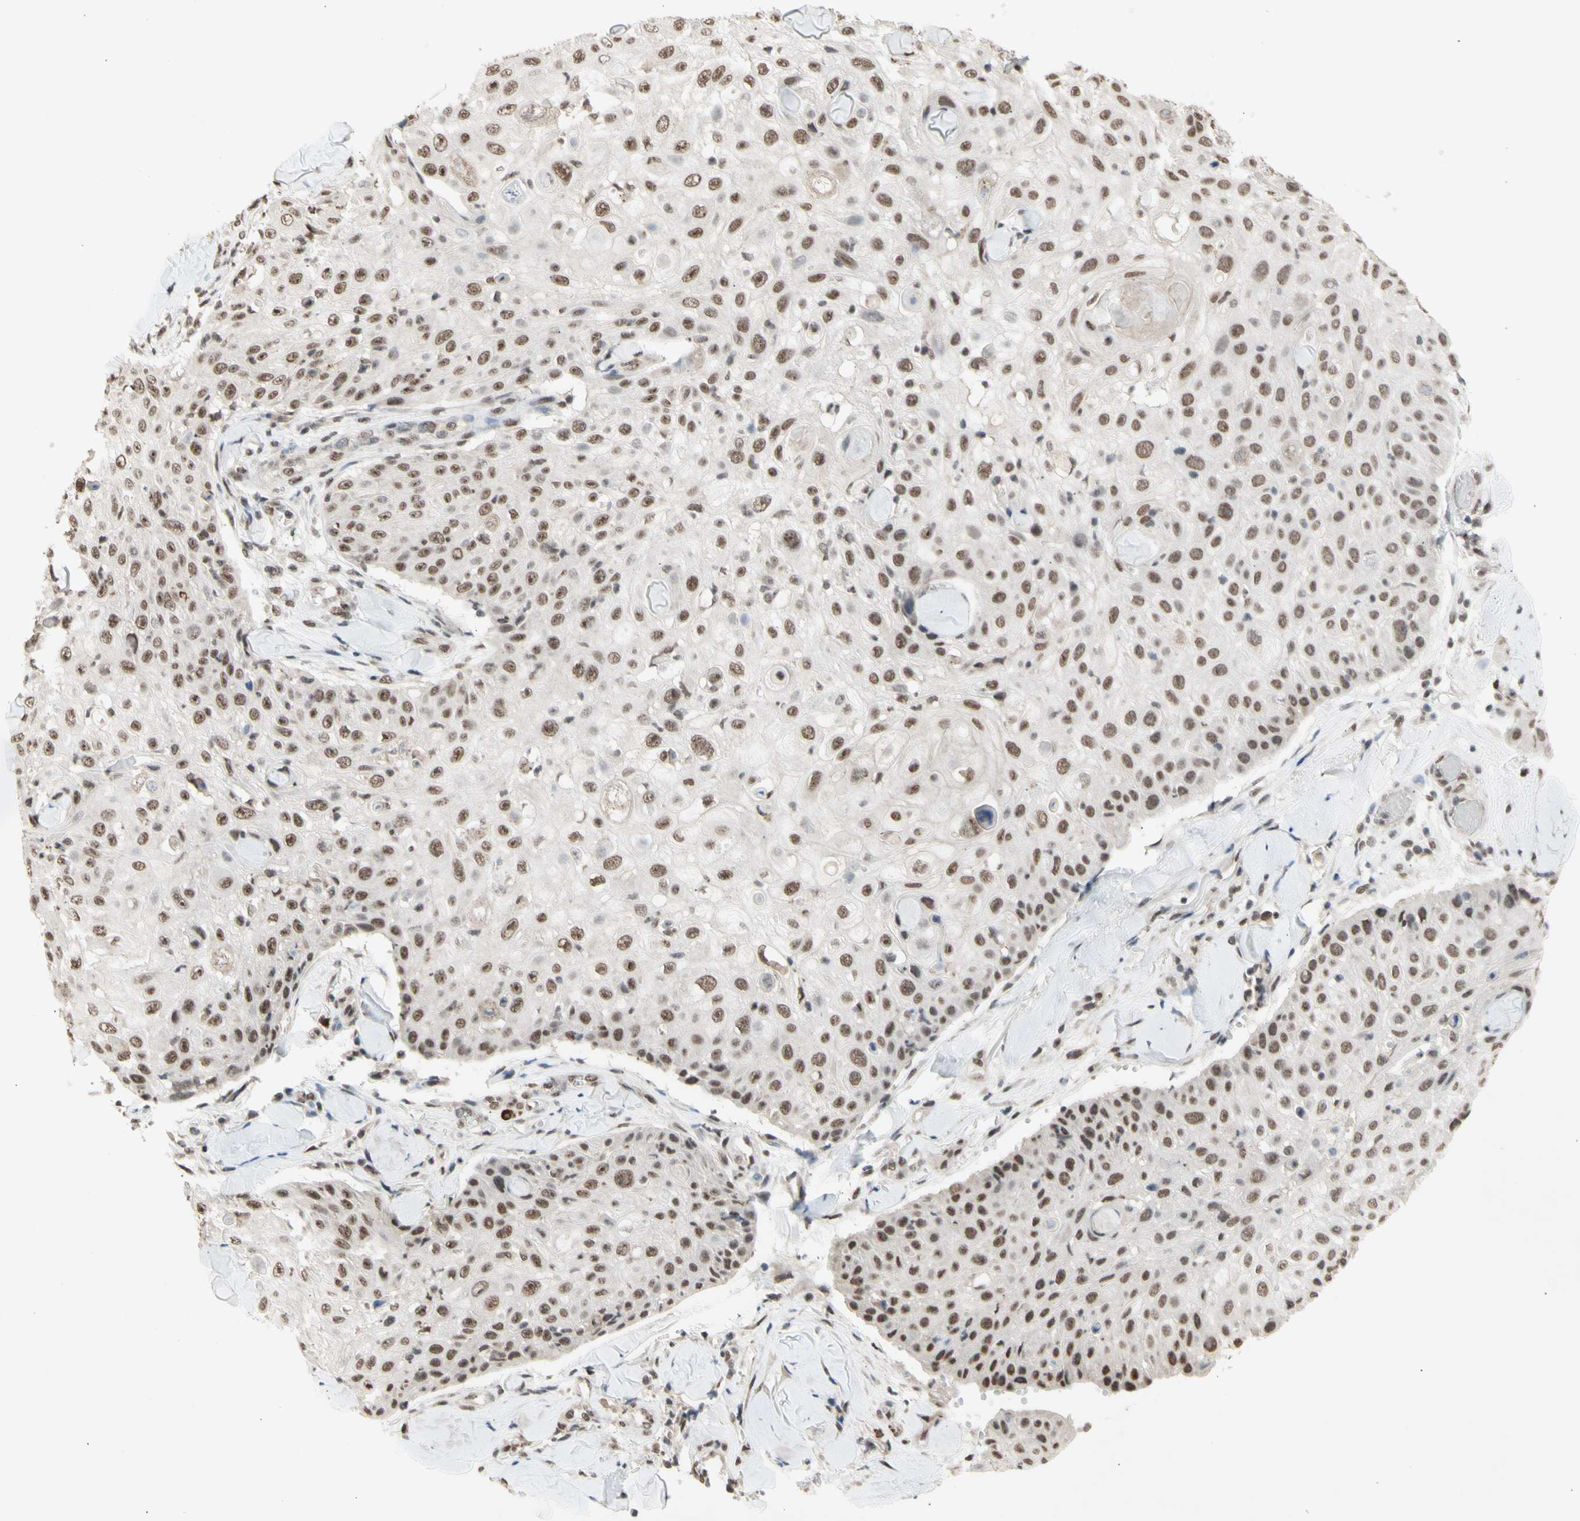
{"staining": {"intensity": "weak", "quantity": ">75%", "location": "nuclear"}, "tissue": "skin cancer", "cell_type": "Tumor cells", "image_type": "cancer", "snomed": [{"axis": "morphology", "description": "Squamous cell carcinoma, NOS"}, {"axis": "topography", "description": "Skin"}], "caption": "The photomicrograph exhibits staining of squamous cell carcinoma (skin), revealing weak nuclear protein staining (brown color) within tumor cells. The staining was performed using DAB to visualize the protein expression in brown, while the nuclei were stained in blue with hematoxylin (Magnification: 20x).", "gene": "SFPQ", "patient": {"sex": "male", "age": 86}}